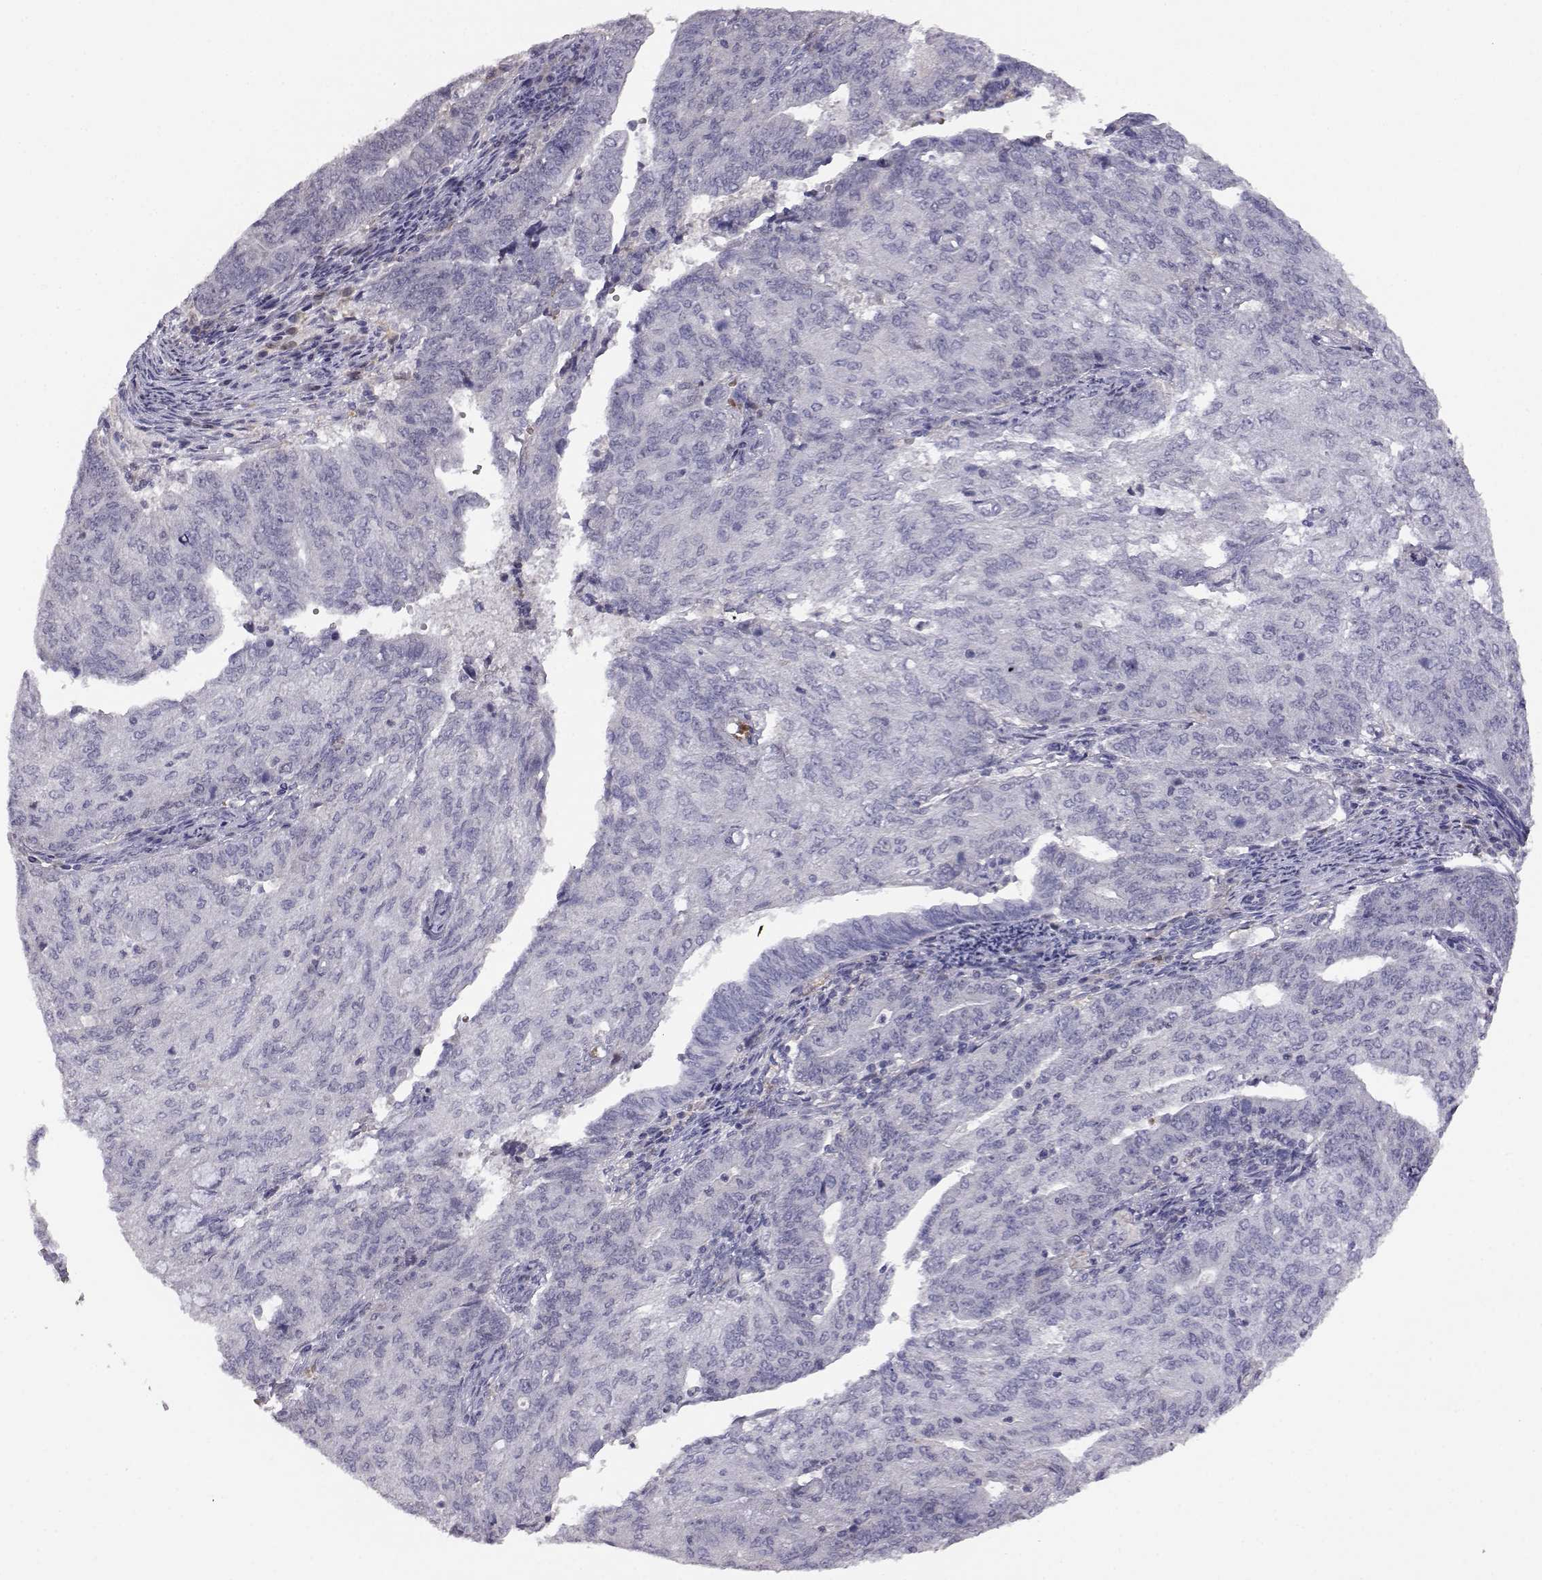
{"staining": {"intensity": "negative", "quantity": "none", "location": "none"}, "tissue": "endometrial cancer", "cell_type": "Tumor cells", "image_type": "cancer", "snomed": [{"axis": "morphology", "description": "Adenocarcinoma, NOS"}, {"axis": "topography", "description": "Endometrium"}], "caption": "Human adenocarcinoma (endometrial) stained for a protein using immunohistochemistry reveals no expression in tumor cells.", "gene": "AKR1B1", "patient": {"sex": "female", "age": 82}}